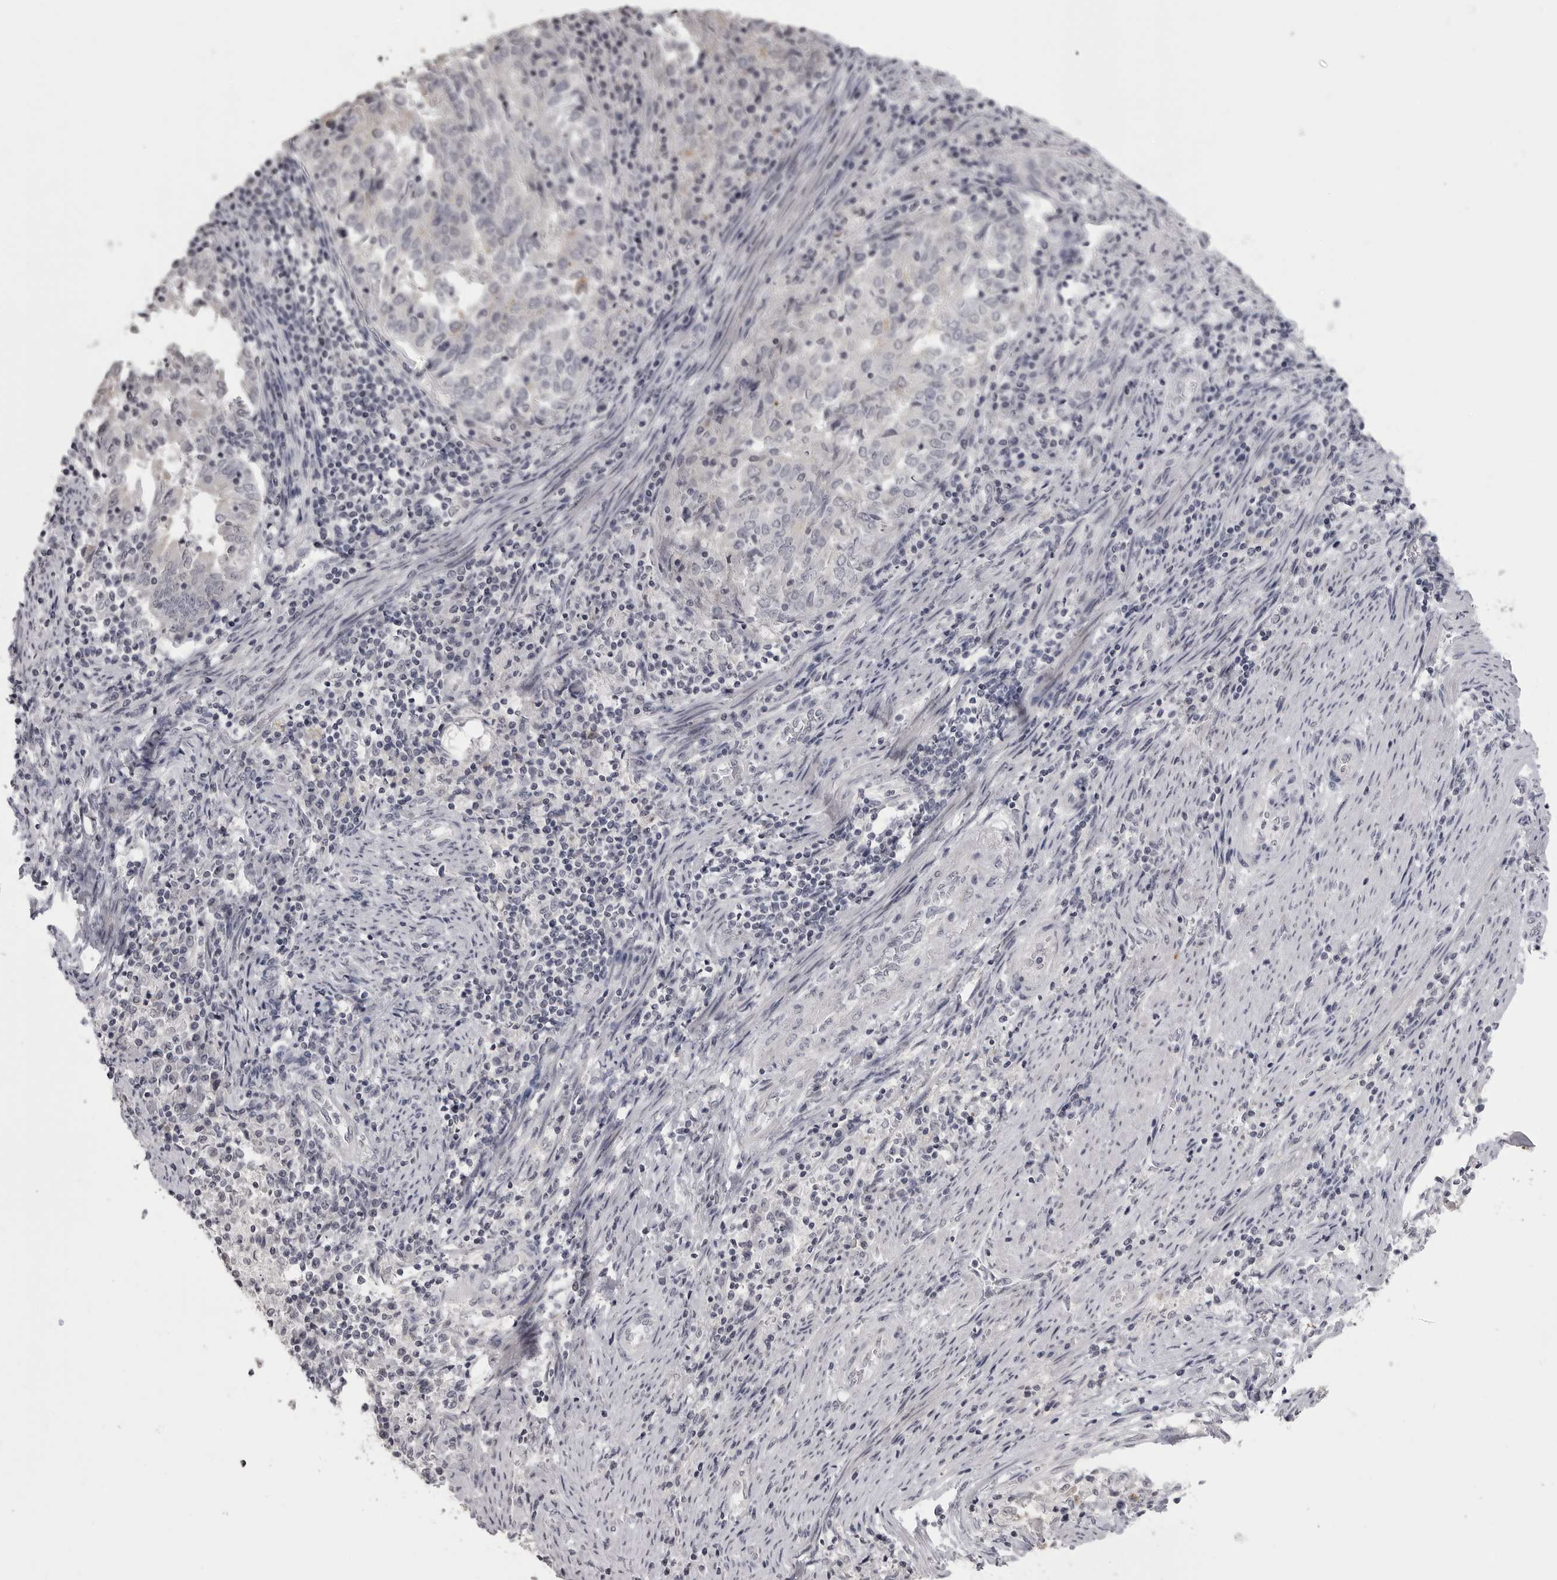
{"staining": {"intensity": "negative", "quantity": "none", "location": "none"}, "tissue": "endometrial cancer", "cell_type": "Tumor cells", "image_type": "cancer", "snomed": [{"axis": "morphology", "description": "Adenocarcinoma, NOS"}, {"axis": "topography", "description": "Endometrium"}], "caption": "High magnification brightfield microscopy of adenocarcinoma (endometrial) stained with DAB (3,3'-diaminobenzidine) (brown) and counterstained with hematoxylin (blue): tumor cells show no significant positivity.", "gene": "GPN2", "patient": {"sex": "female", "age": 80}}